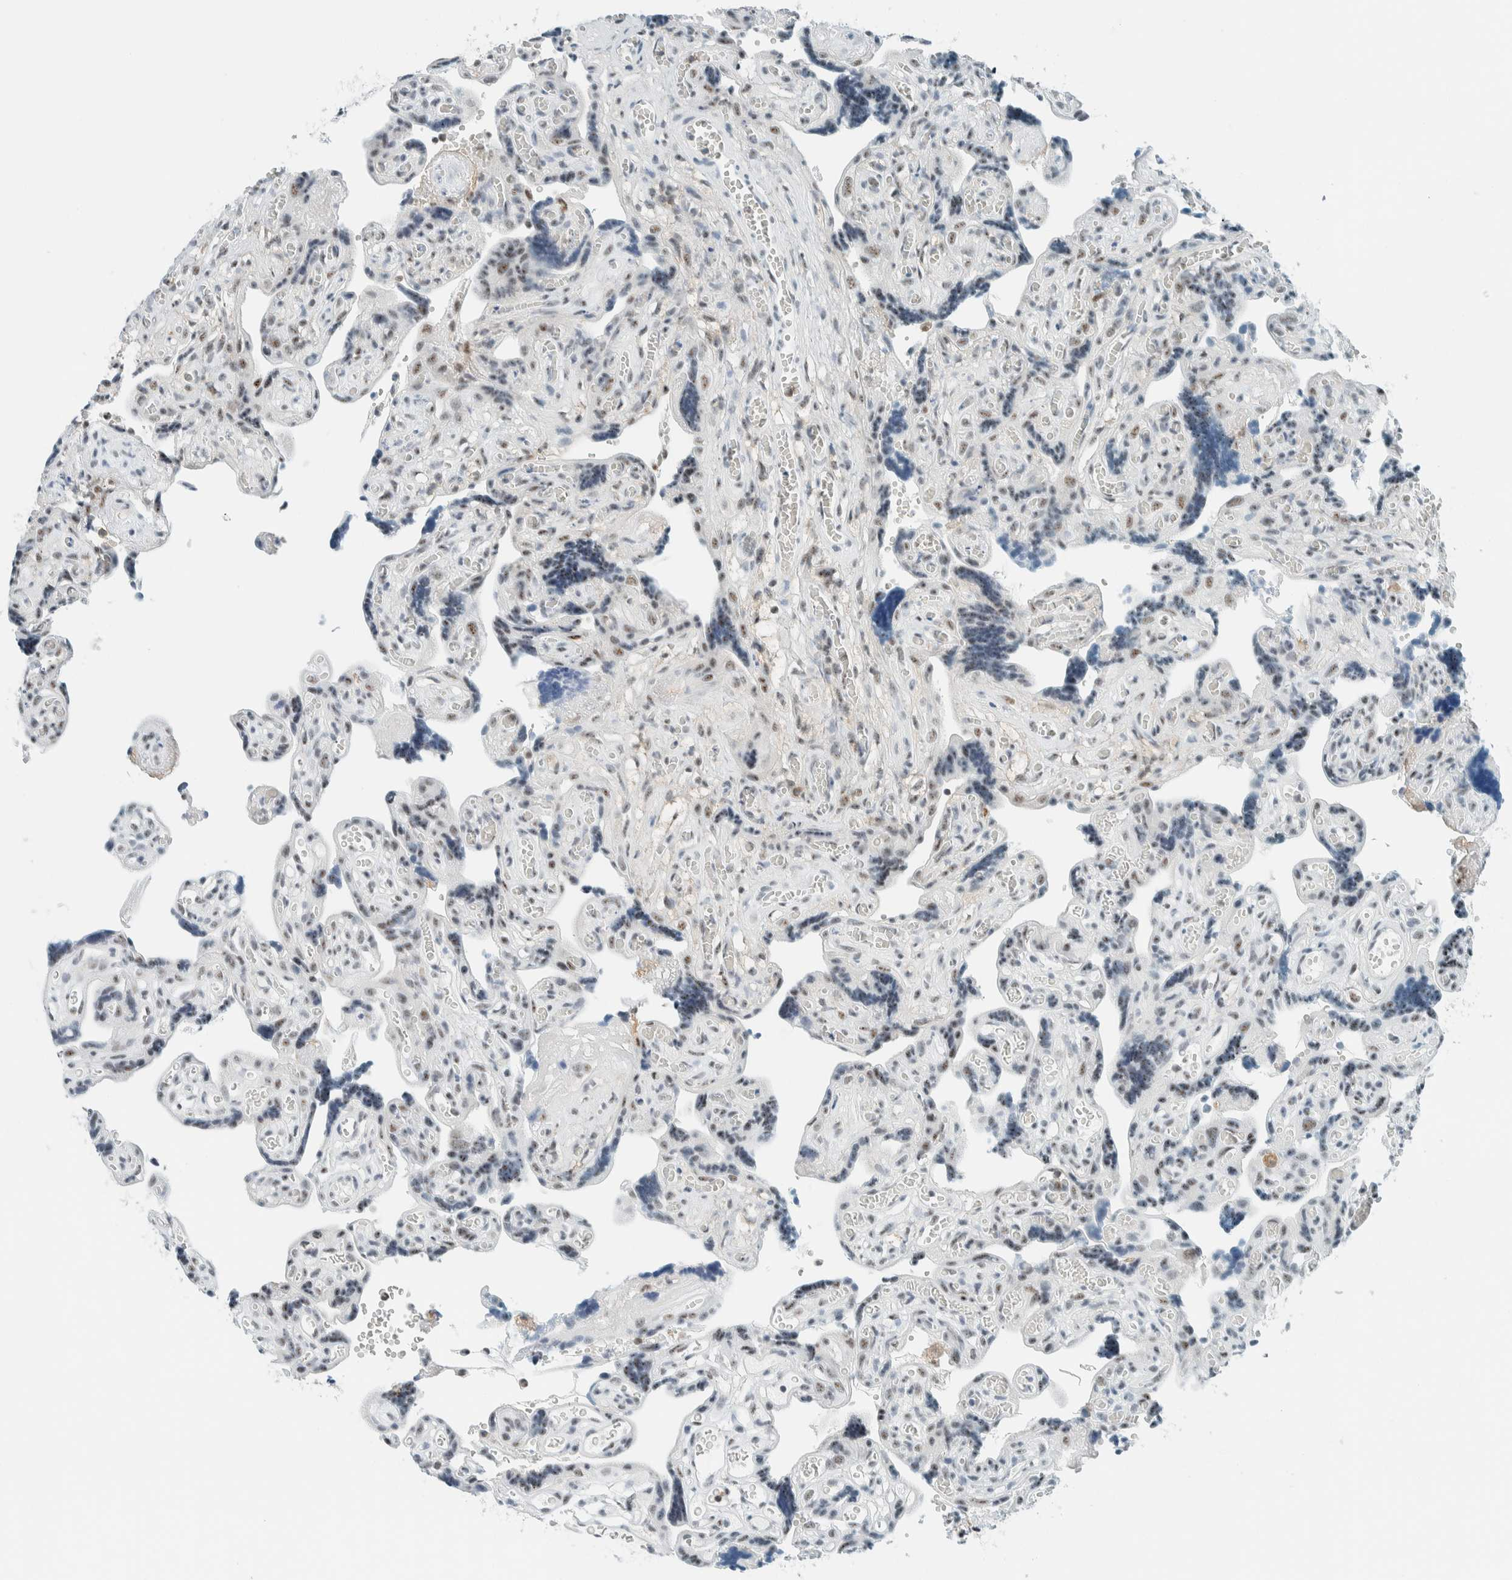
{"staining": {"intensity": "moderate", "quantity": "25%-75%", "location": "nuclear"}, "tissue": "placenta", "cell_type": "Trophoblastic cells", "image_type": "normal", "snomed": [{"axis": "morphology", "description": "Normal tissue, NOS"}, {"axis": "topography", "description": "Placenta"}], "caption": "Protein expression analysis of normal human placenta reveals moderate nuclear positivity in about 25%-75% of trophoblastic cells. (Stains: DAB (3,3'-diaminobenzidine) in brown, nuclei in blue, Microscopy: brightfield microscopy at high magnification).", "gene": "CYSRT1", "patient": {"sex": "female", "age": 30}}